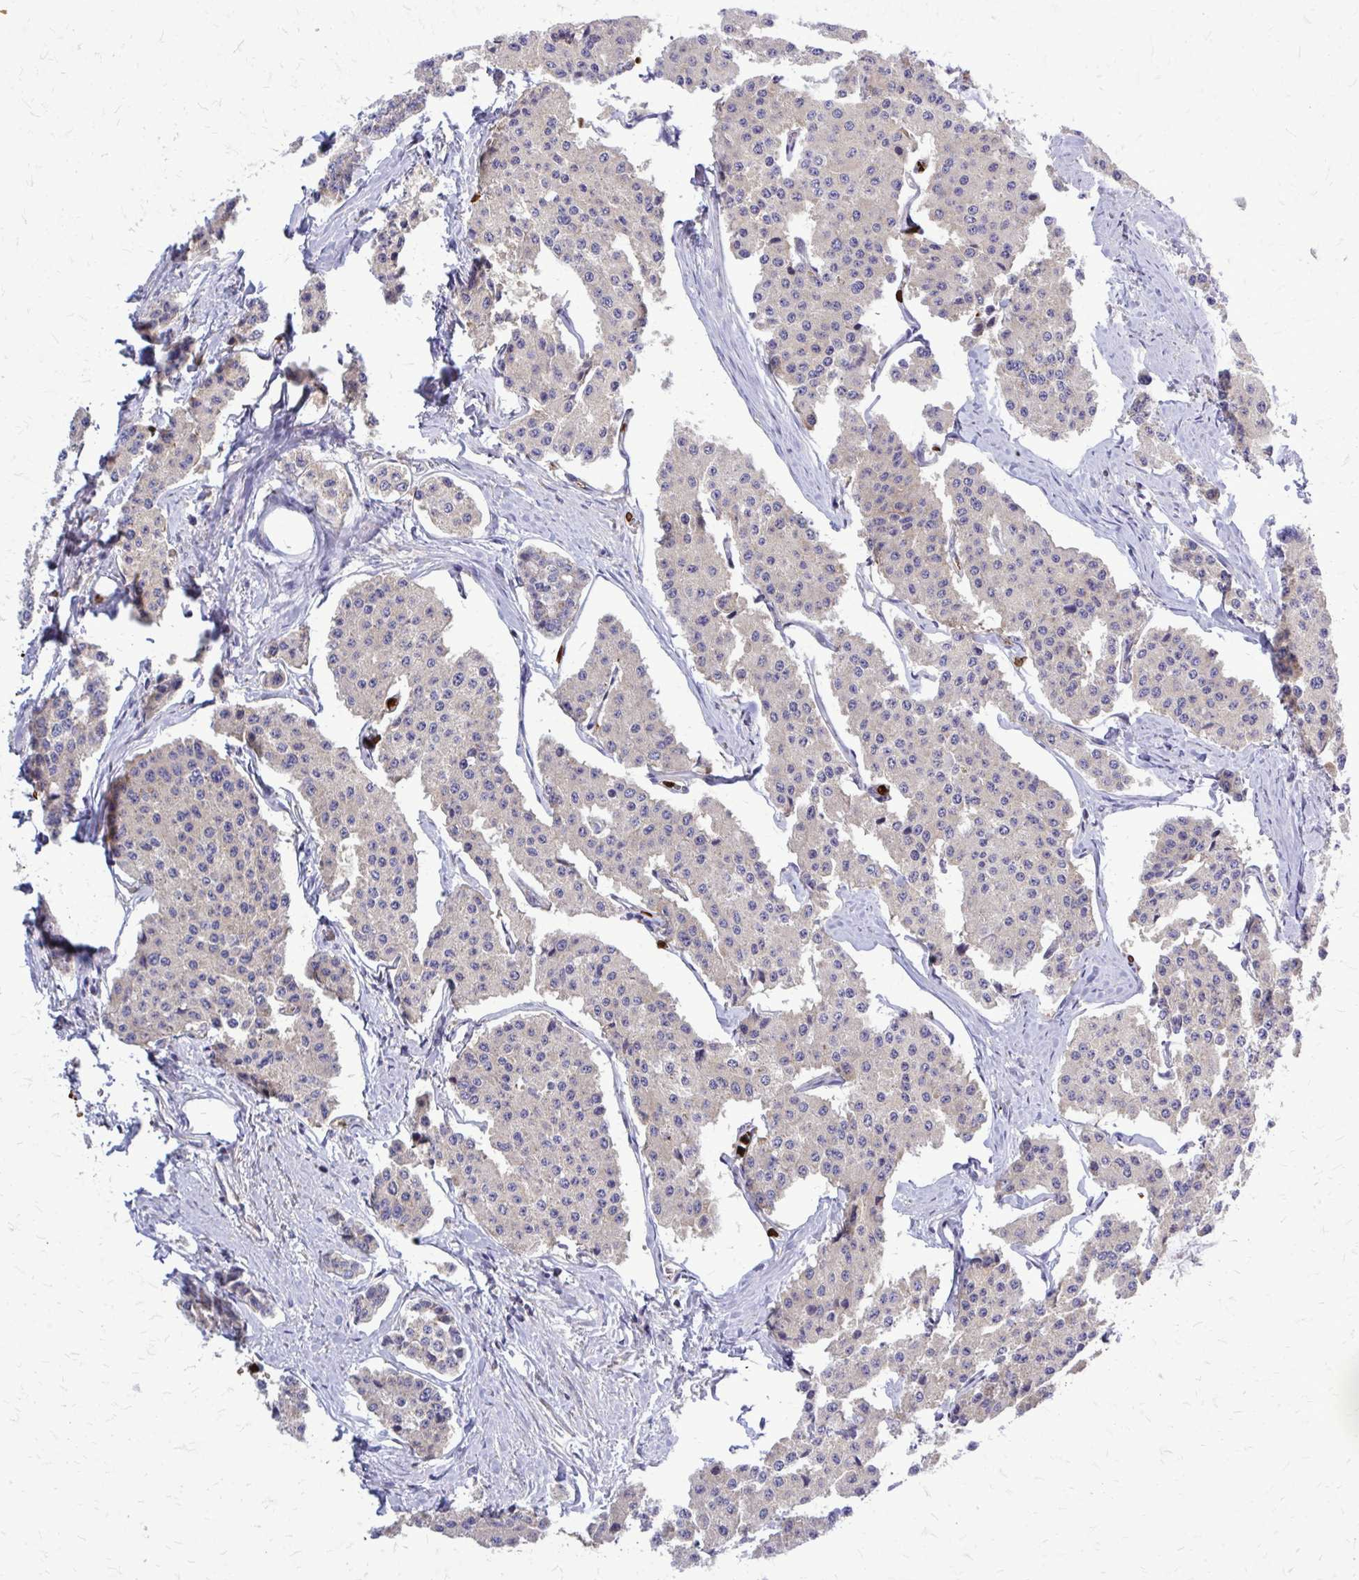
{"staining": {"intensity": "weak", "quantity": "<25%", "location": "cytoplasmic/membranous"}, "tissue": "carcinoid", "cell_type": "Tumor cells", "image_type": "cancer", "snomed": [{"axis": "morphology", "description": "Carcinoid, malignant, NOS"}, {"axis": "topography", "description": "Small intestine"}], "caption": "Histopathology image shows no protein expression in tumor cells of carcinoid tissue. Brightfield microscopy of IHC stained with DAB (3,3'-diaminobenzidine) (brown) and hematoxylin (blue), captured at high magnification.", "gene": "PDK4", "patient": {"sex": "female", "age": 65}}